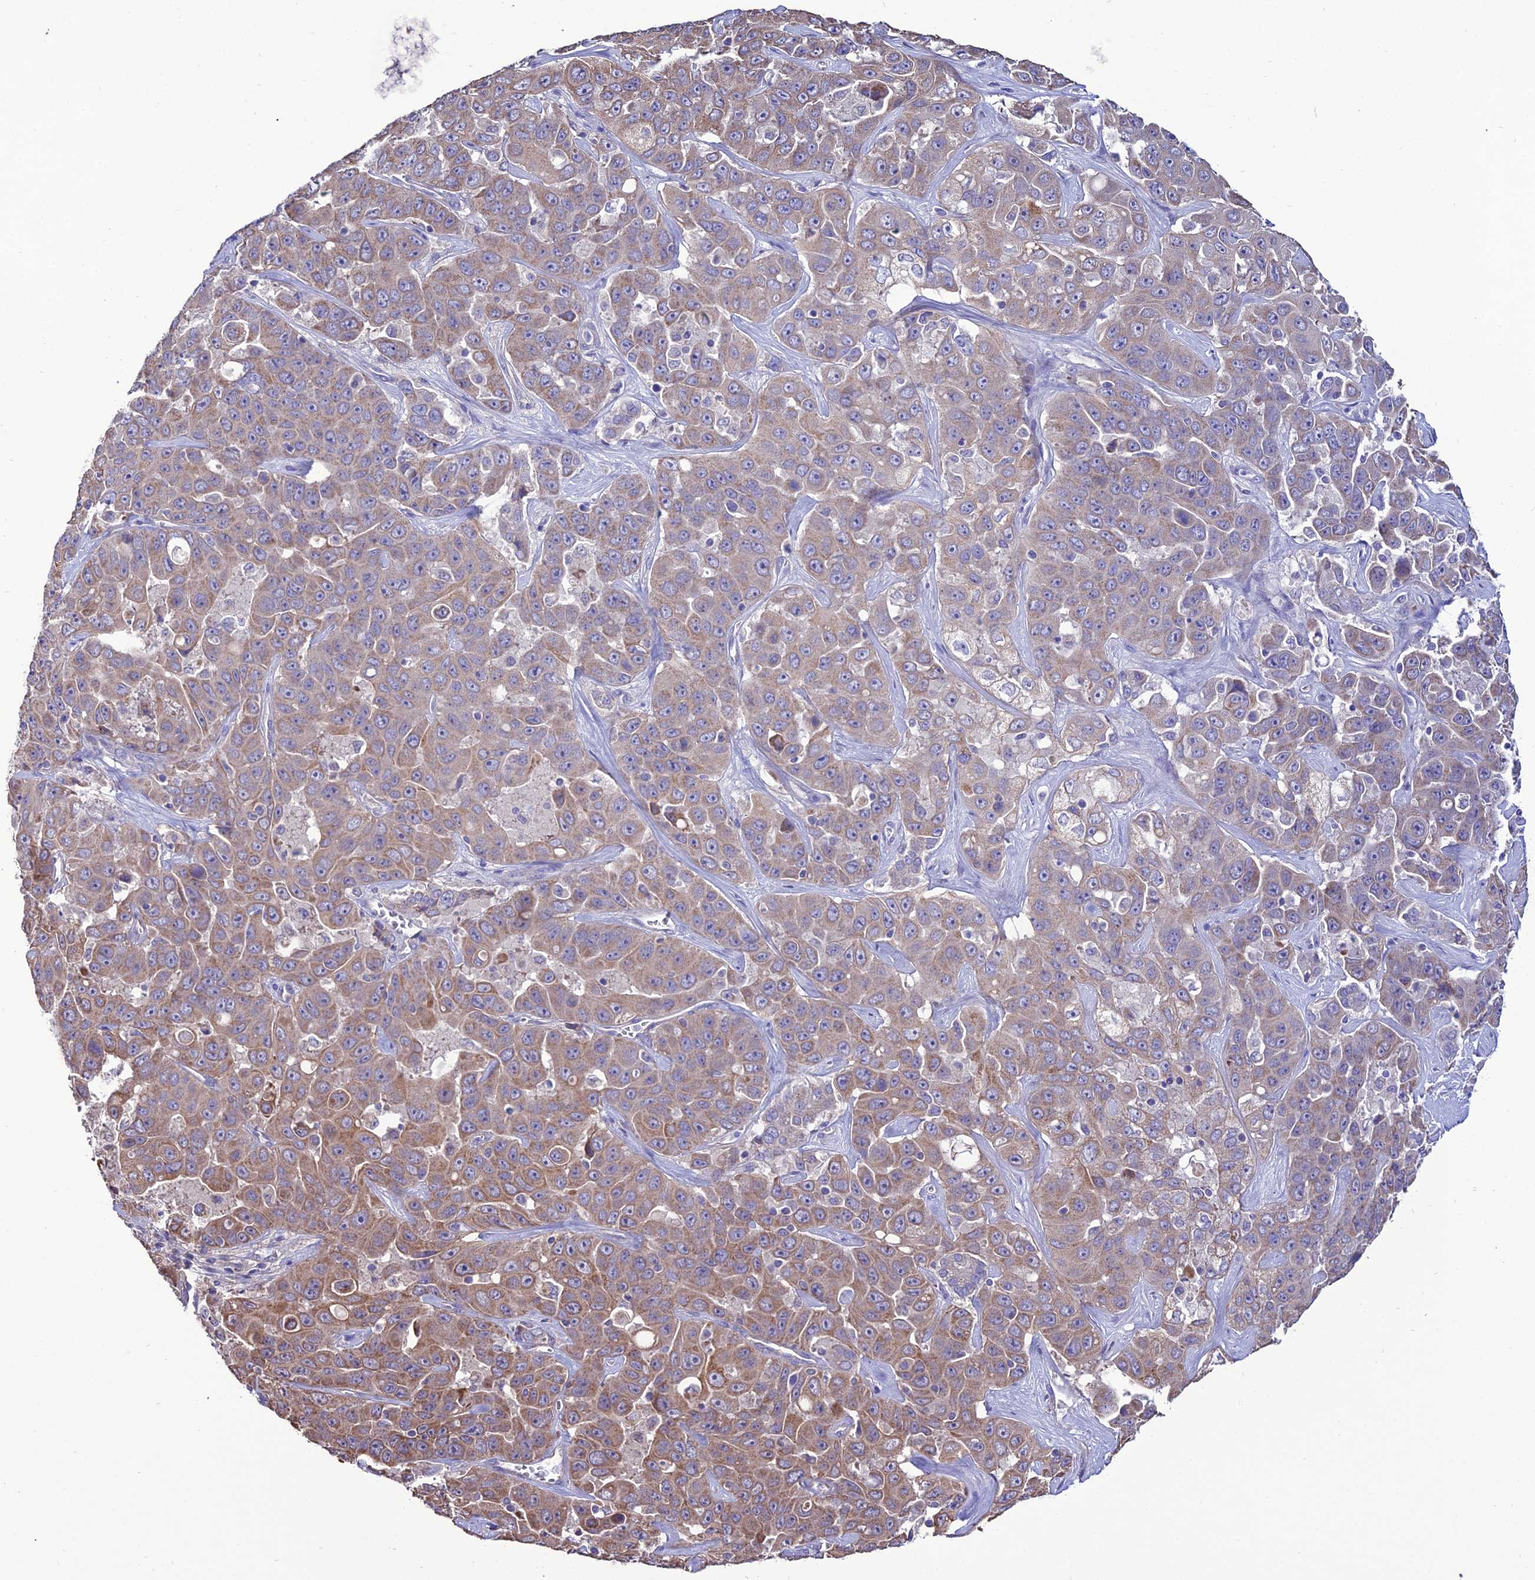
{"staining": {"intensity": "moderate", "quantity": "<25%", "location": "cytoplasmic/membranous"}, "tissue": "liver cancer", "cell_type": "Tumor cells", "image_type": "cancer", "snomed": [{"axis": "morphology", "description": "Cholangiocarcinoma"}, {"axis": "topography", "description": "Liver"}], "caption": "Protein staining of liver cancer tissue demonstrates moderate cytoplasmic/membranous expression in approximately <25% of tumor cells.", "gene": "HOGA1", "patient": {"sex": "female", "age": 52}}